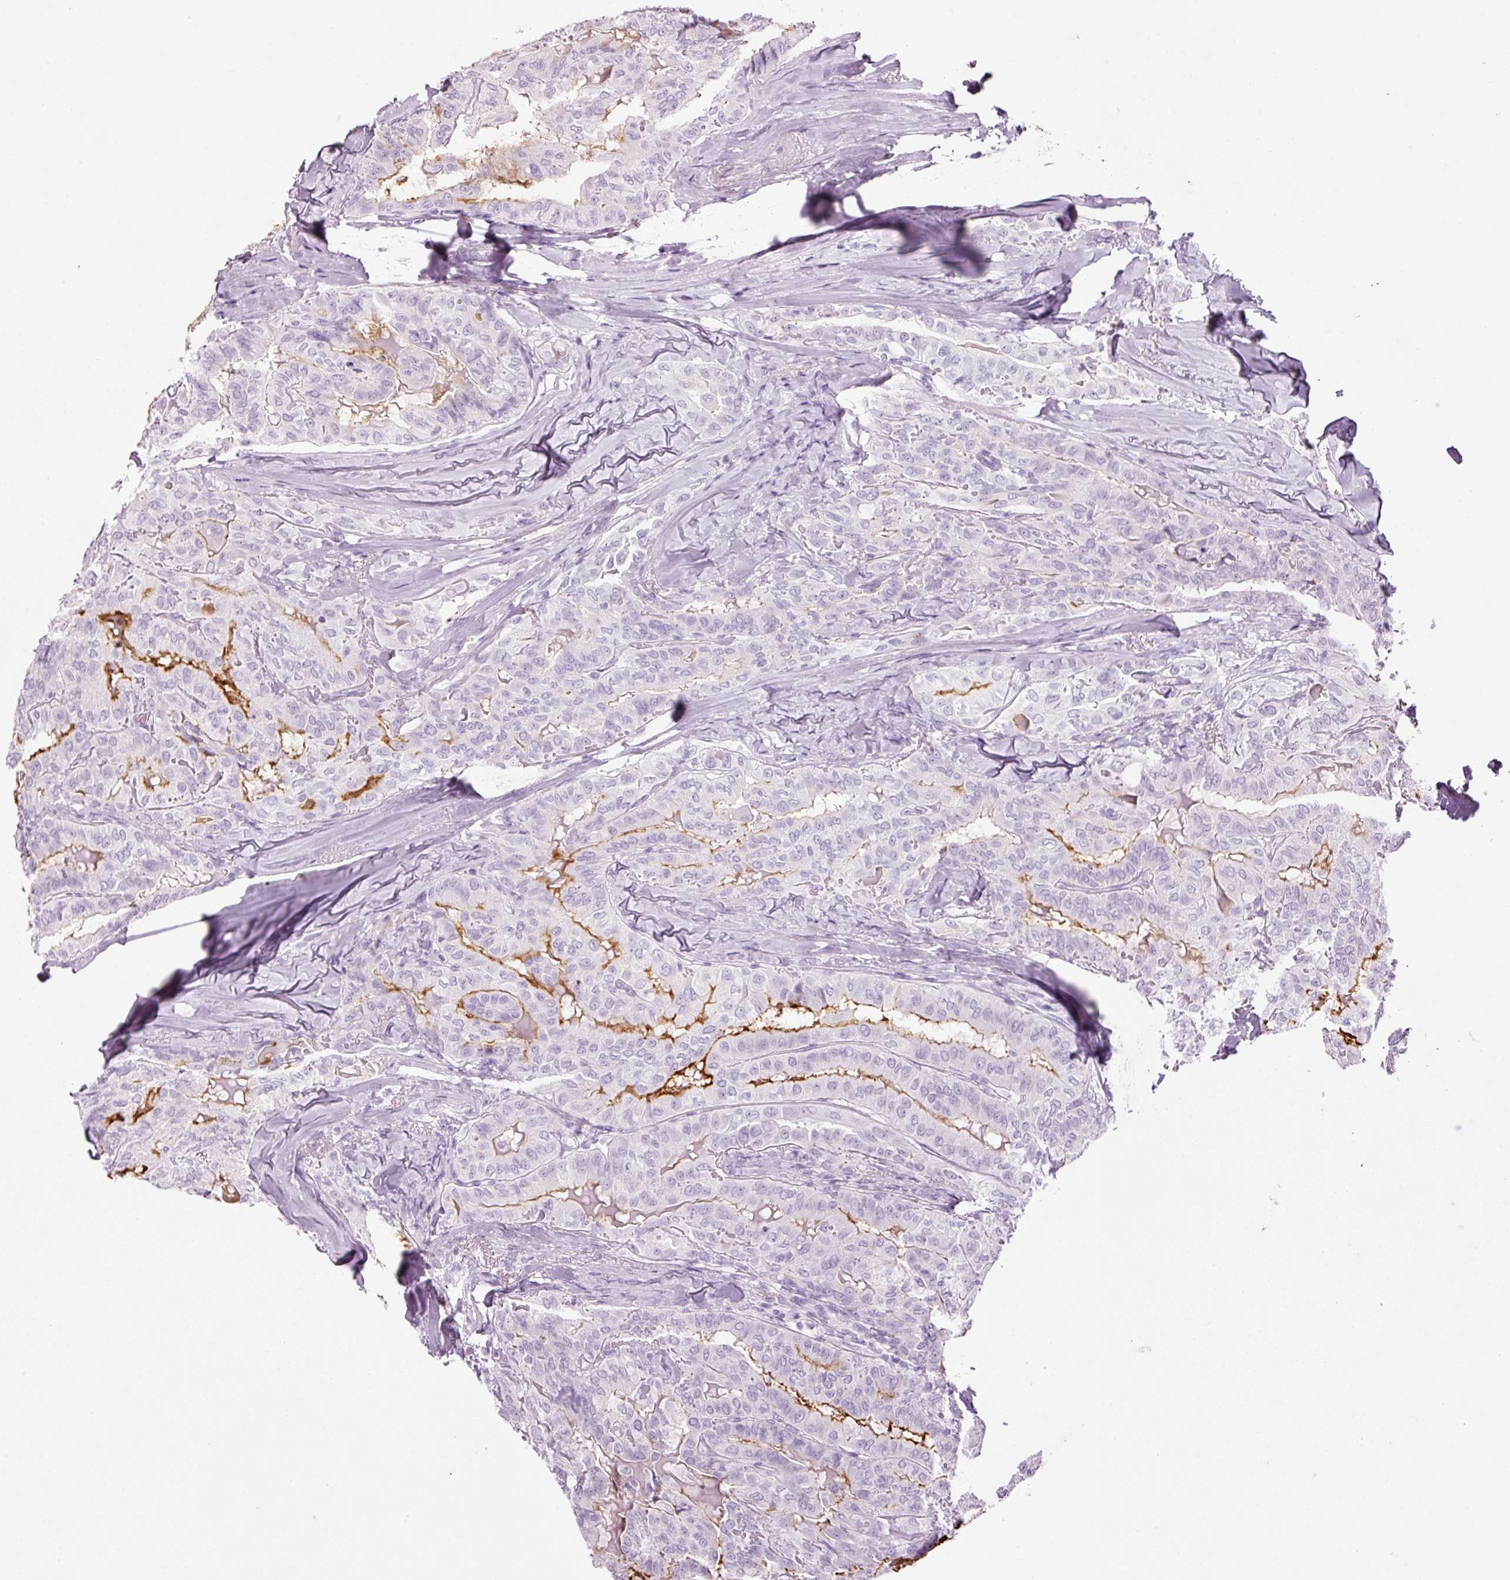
{"staining": {"intensity": "strong", "quantity": "<25%", "location": "cytoplasmic/membranous"}, "tissue": "thyroid cancer", "cell_type": "Tumor cells", "image_type": "cancer", "snomed": [{"axis": "morphology", "description": "Papillary adenocarcinoma, NOS"}, {"axis": "topography", "description": "Thyroid gland"}], "caption": "This is a photomicrograph of immunohistochemistry staining of thyroid cancer (papillary adenocarcinoma), which shows strong expression in the cytoplasmic/membranous of tumor cells.", "gene": "KLF1", "patient": {"sex": "female", "age": 68}}